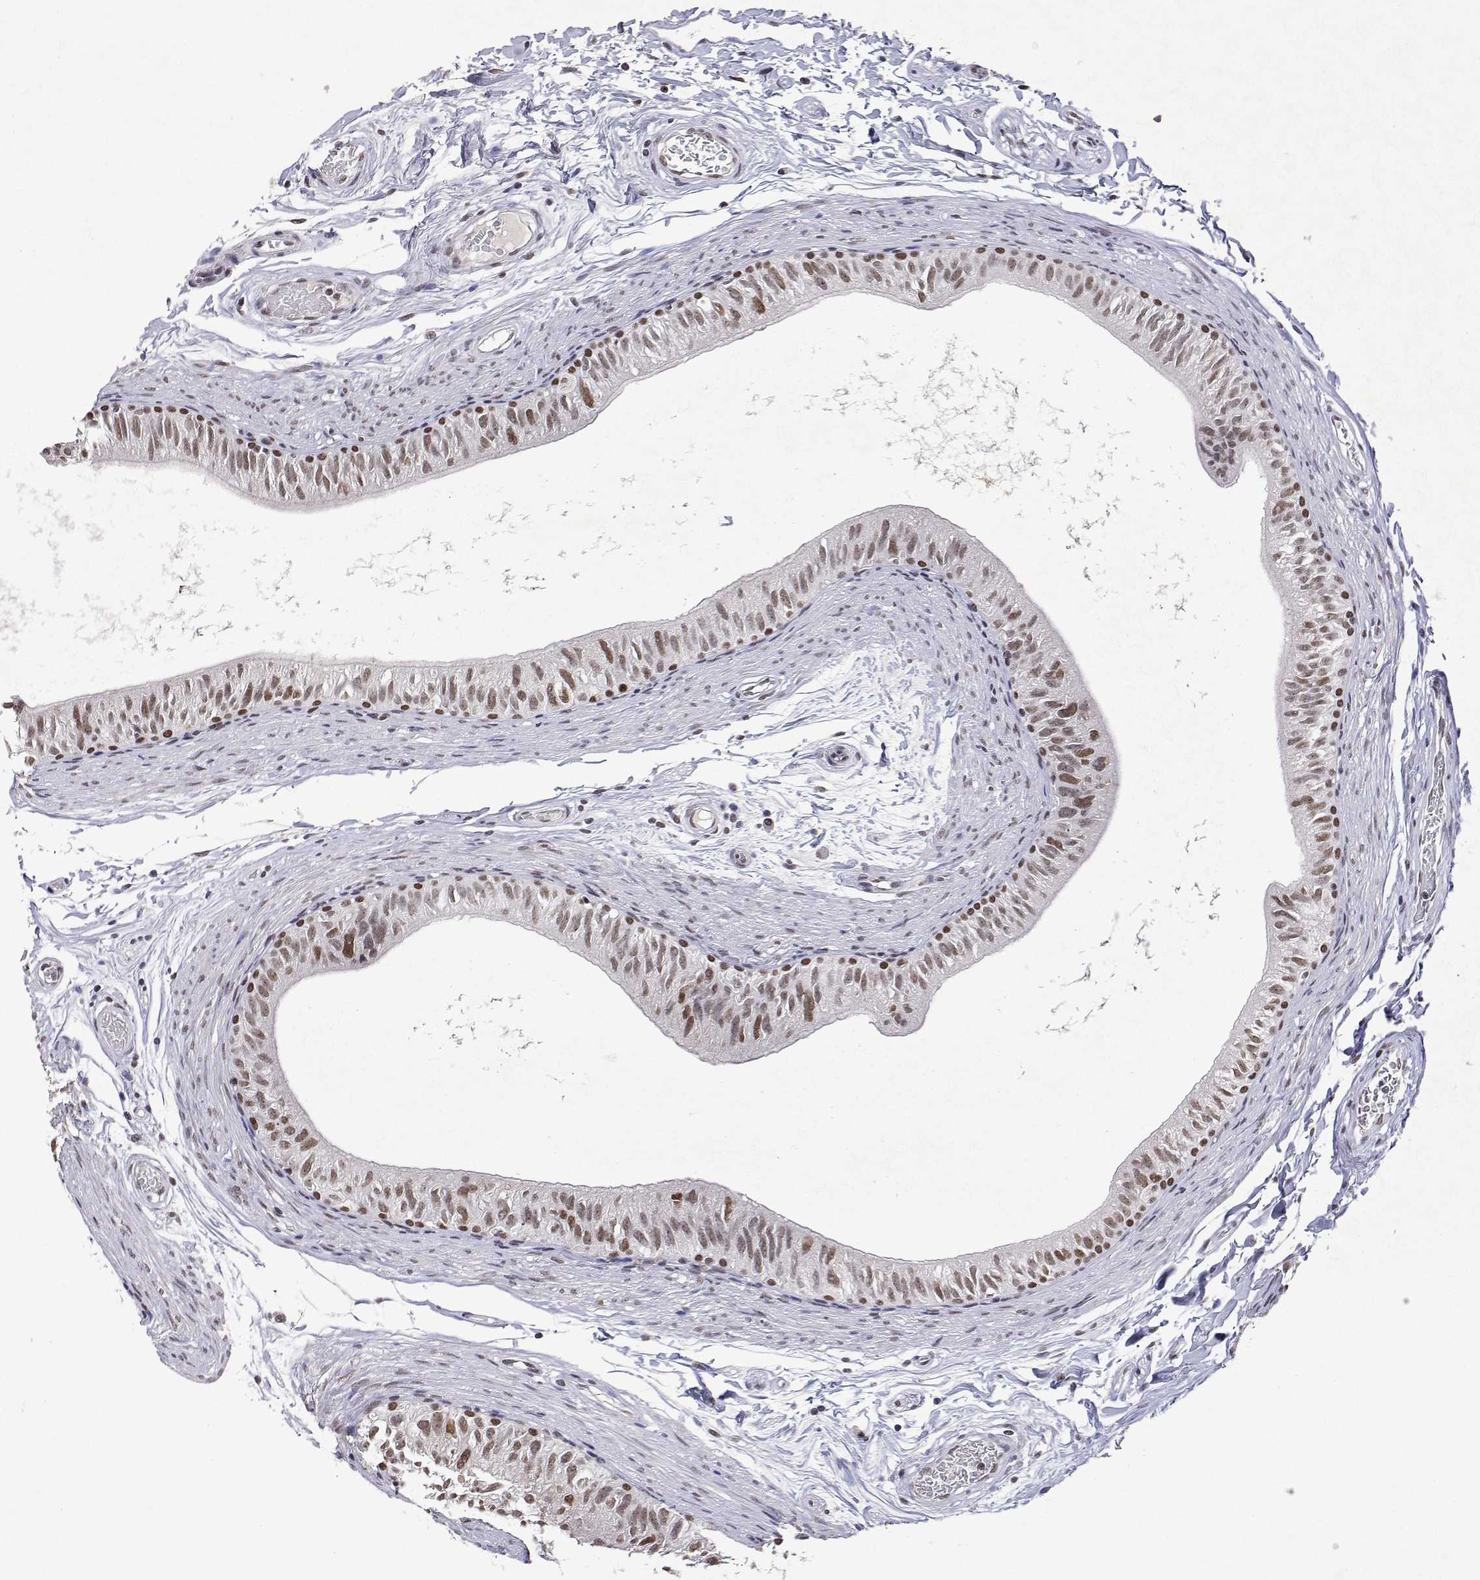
{"staining": {"intensity": "moderate", "quantity": ">75%", "location": "nuclear"}, "tissue": "epididymis", "cell_type": "Glandular cells", "image_type": "normal", "snomed": [{"axis": "morphology", "description": "Normal tissue, NOS"}, {"axis": "topography", "description": "Epididymis"}], "caption": "A photomicrograph of human epididymis stained for a protein reveals moderate nuclear brown staining in glandular cells.", "gene": "XPC", "patient": {"sex": "male", "age": 36}}